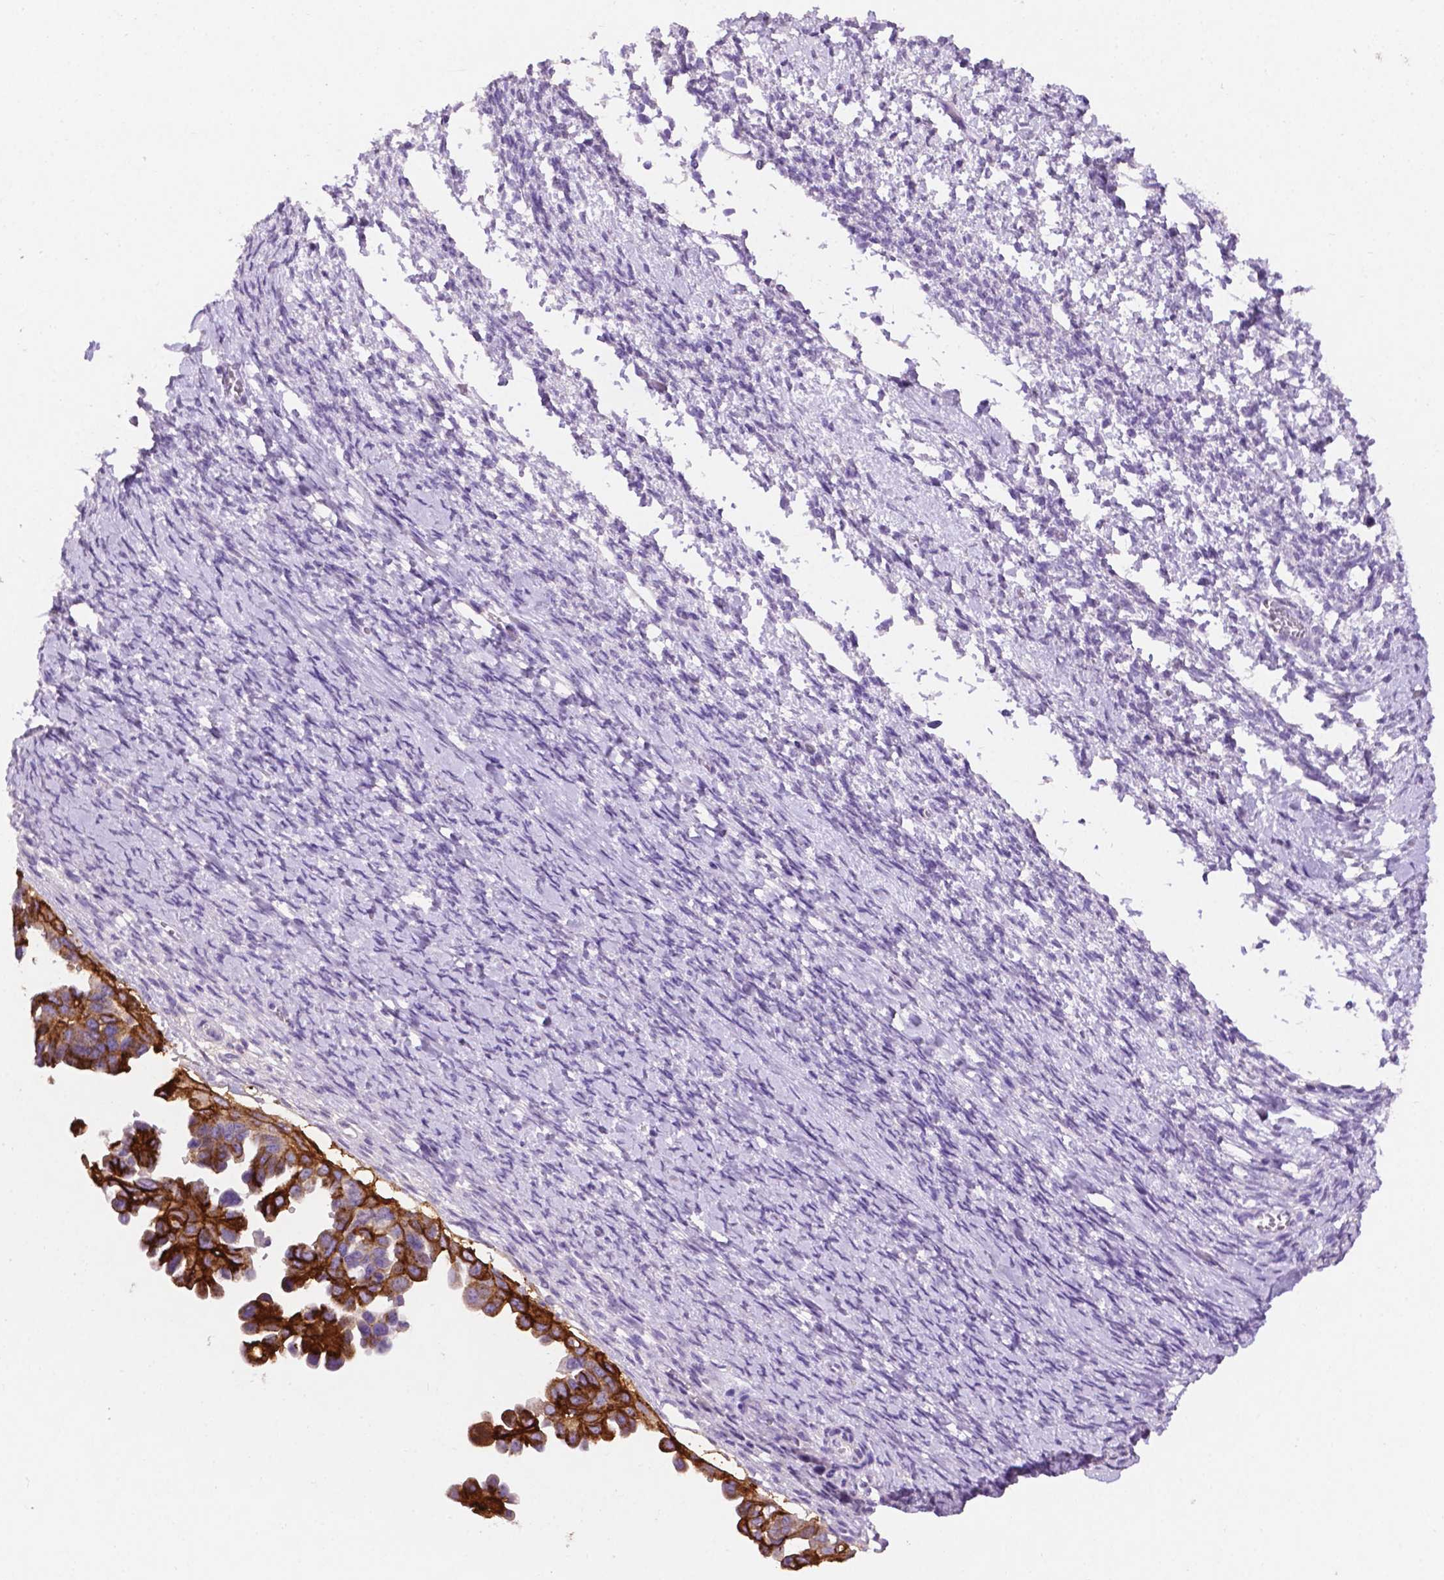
{"staining": {"intensity": "strong", "quantity": "25%-75%", "location": "cytoplasmic/membranous"}, "tissue": "ovarian cancer", "cell_type": "Tumor cells", "image_type": "cancer", "snomed": [{"axis": "morphology", "description": "Cystadenocarcinoma, serous, NOS"}, {"axis": "topography", "description": "Ovary"}], "caption": "Human ovarian cancer stained for a protein (brown) shows strong cytoplasmic/membranous positive positivity in approximately 25%-75% of tumor cells.", "gene": "TACSTD2", "patient": {"sex": "female", "age": 53}}